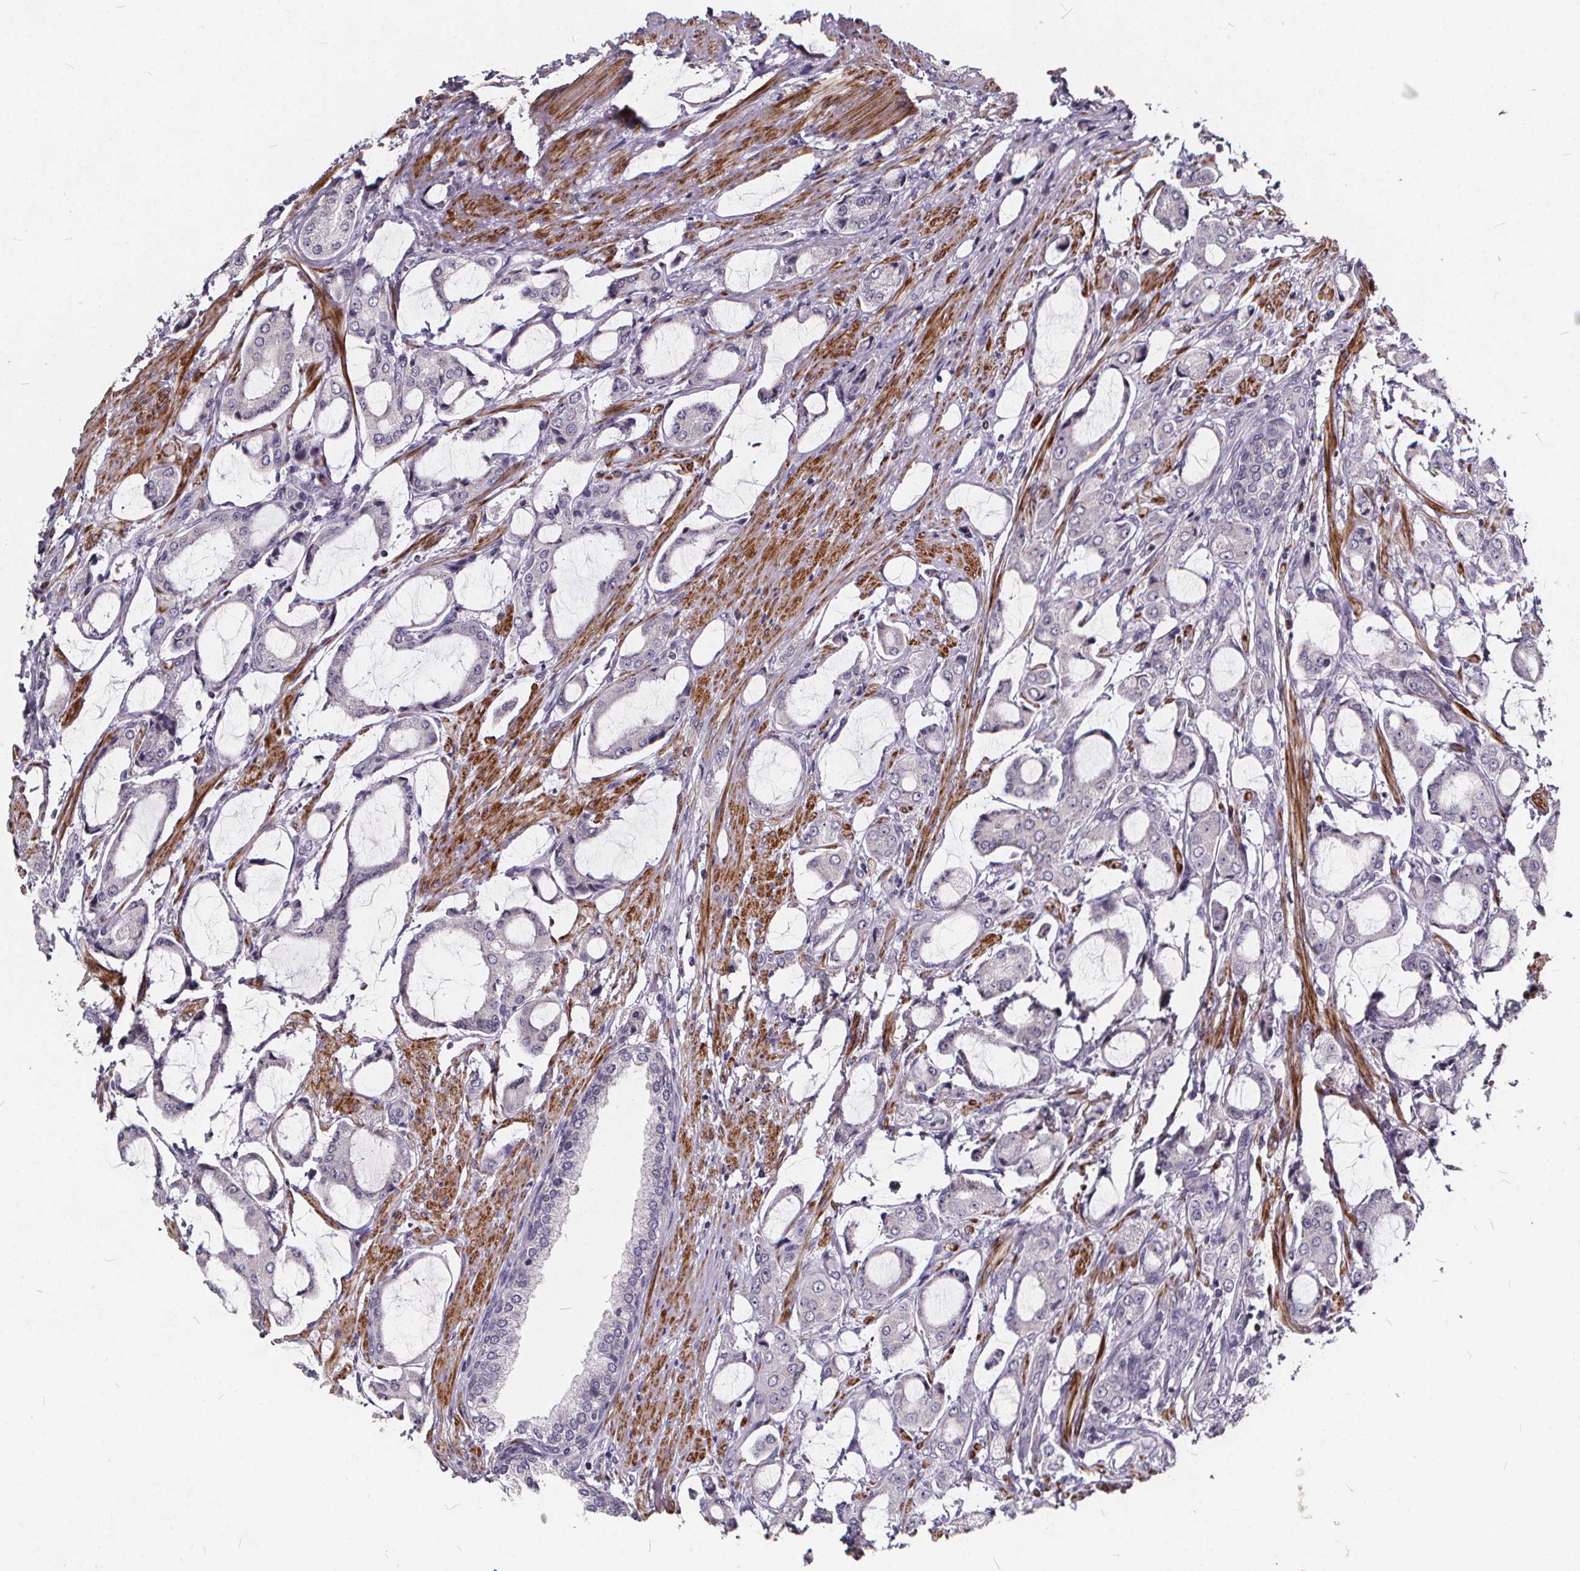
{"staining": {"intensity": "negative", "quantity": "none", "location": "none"}, "tissue": "prostate cancer", "cell_type": "Tumor cells", "image_type": "cancer", "snomed": [{"axis": "morphology", "description": "Adenocarcinoma, NOS"}, {"axis": "topography", "description": "Prostate"}], "caption": "Adenocarcinoma (prostate) was stained to show a protein in brown. There is no significant positivity in tumor cells.", "gene": "TSPAN14", "patient": {"sex": "male", "age": 63}}